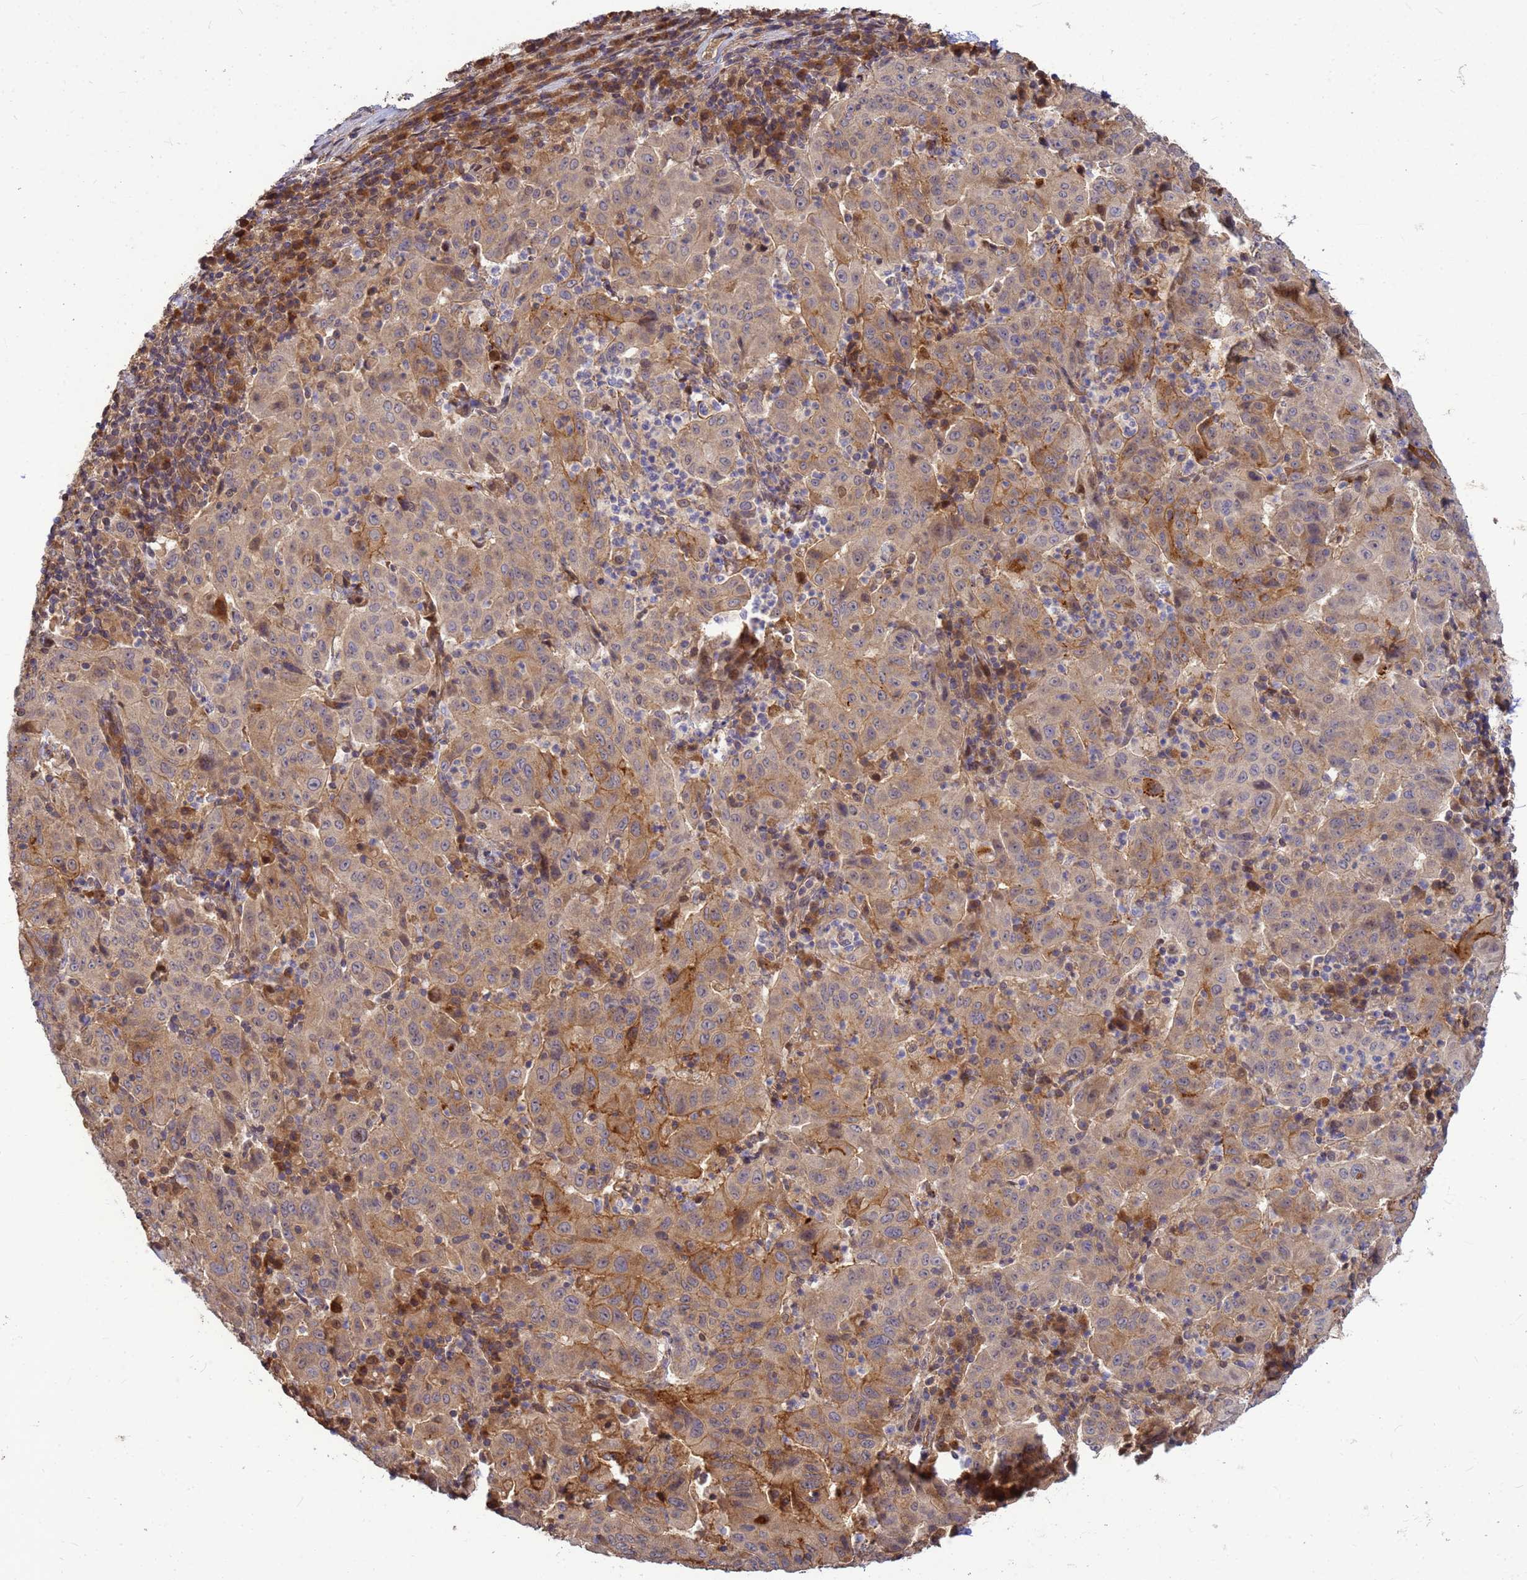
{"staining": {"intensity": "moderate", "quantity": "25%-75%", "location": "cytoplasmic/membranous"}, "tissue": "pancreatic cancer", "cell_type": "Tumor cells", "image_type": "cancer", "snomed": [{"axis": "morphology", "description": "Adenocarcinoma, NOS"}, {"axis": "topography", "description": "Pancreas"}], "caption": "Pancreatic cancer stained for a protein (brown) demonstrates moderate cytoplasmic/membranous positive staining in about 25%-75% of tumor cells.", "gene": "DUS4L", "patient": {"sex": "male", "age": 63}}